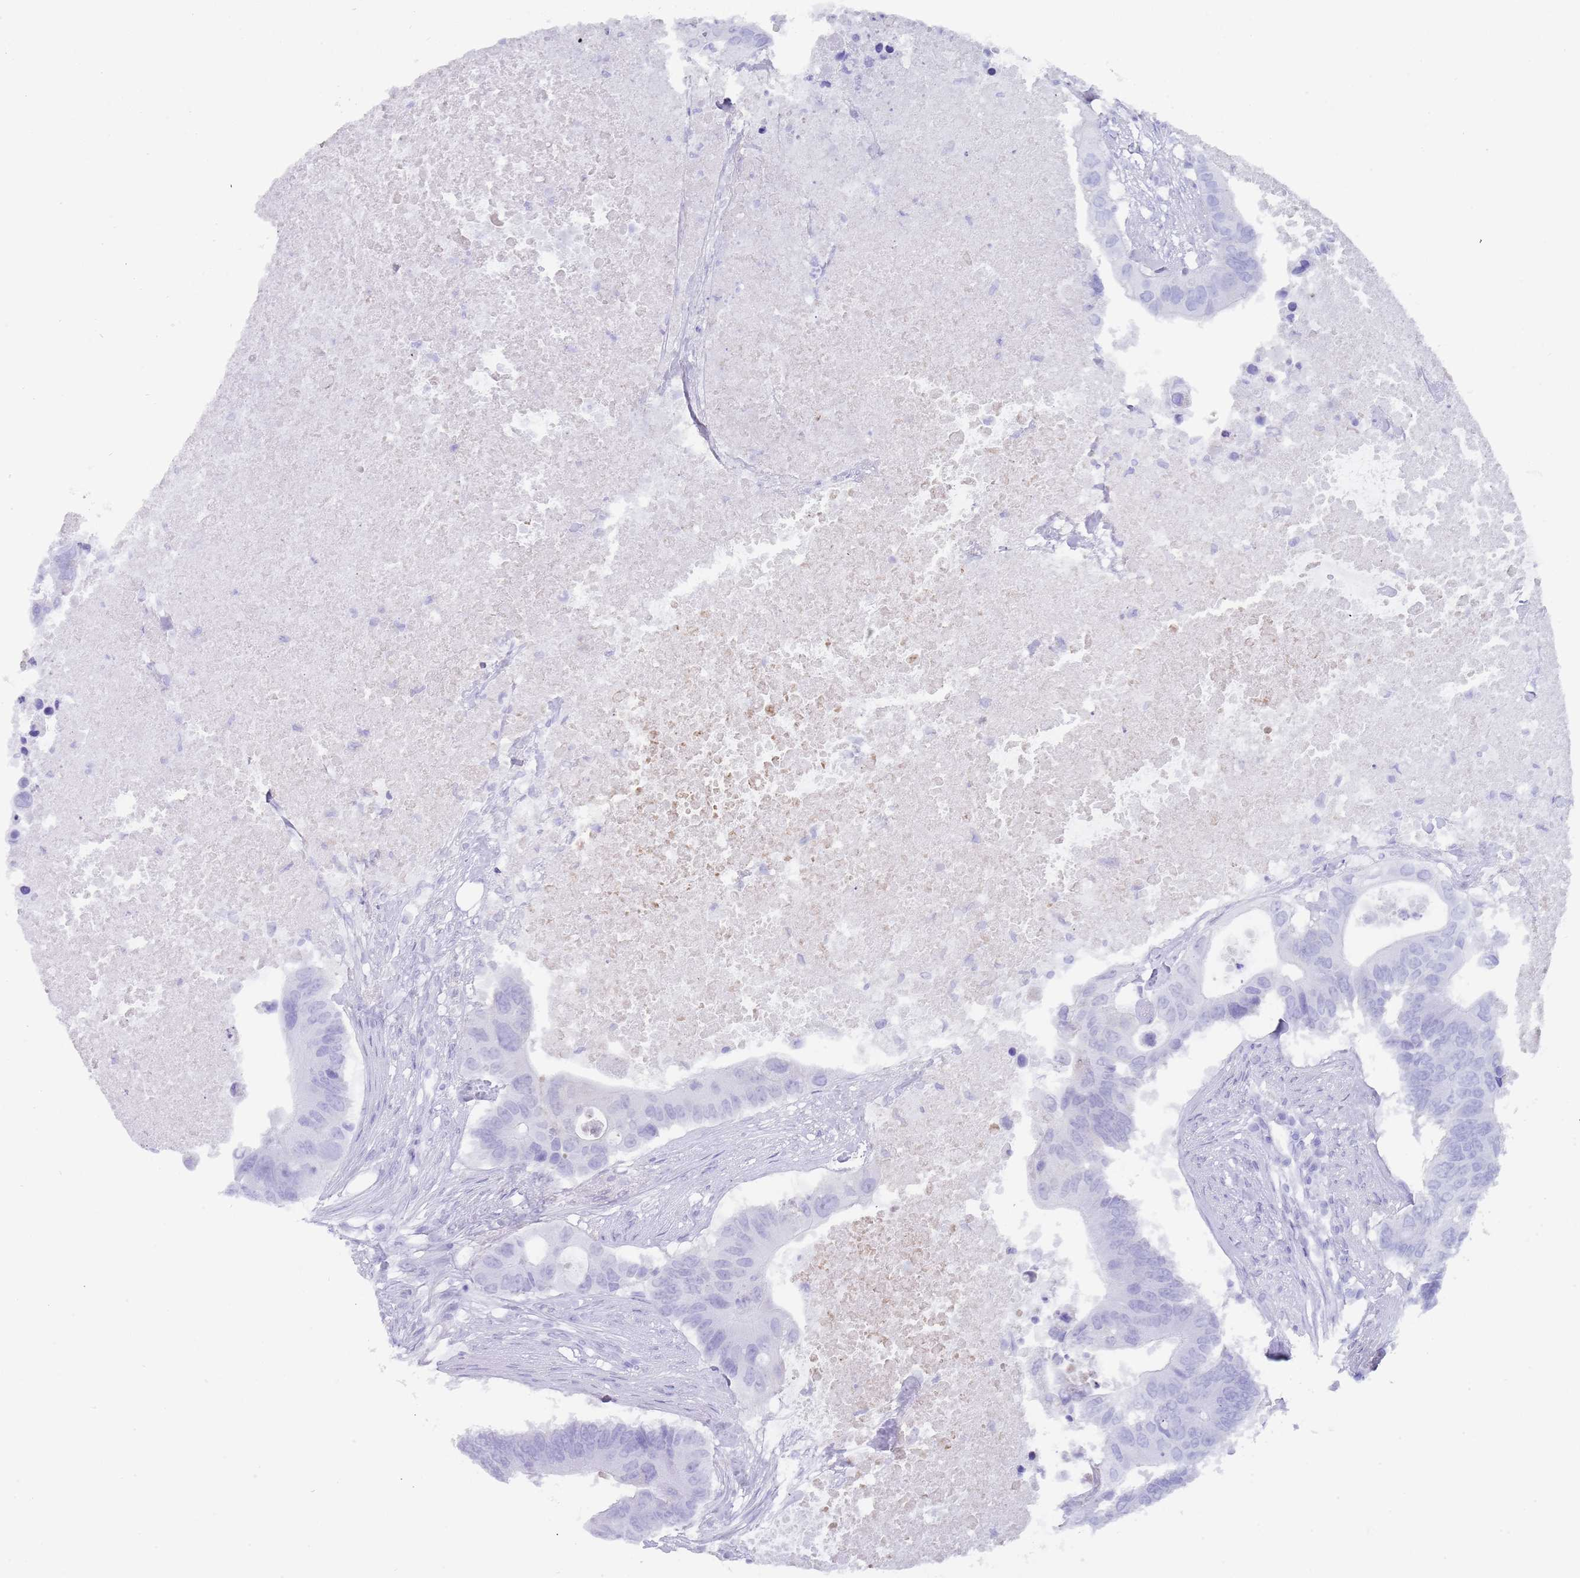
{"staining": {"intensity": "negative", "quantity": "none", "location": "none"}, "tissue": "colorectal cancer", "cell_type": "Tumor cells", "image_type": "cancer", "snomed": [{"axis": "morphology", "description": "Adenocarcinoma, NOS"}, {"axis": "topography", "description": "Colon"}], "caption": "High magnification brightfield microscopy of colorectal adenocarcinoma stained with DAB (brown) and counterstained with hematoxylin (blue): tumor cells show no significant expression.", "gene": "HDAC8", "patient": {"sex": "male", "age": 71}}